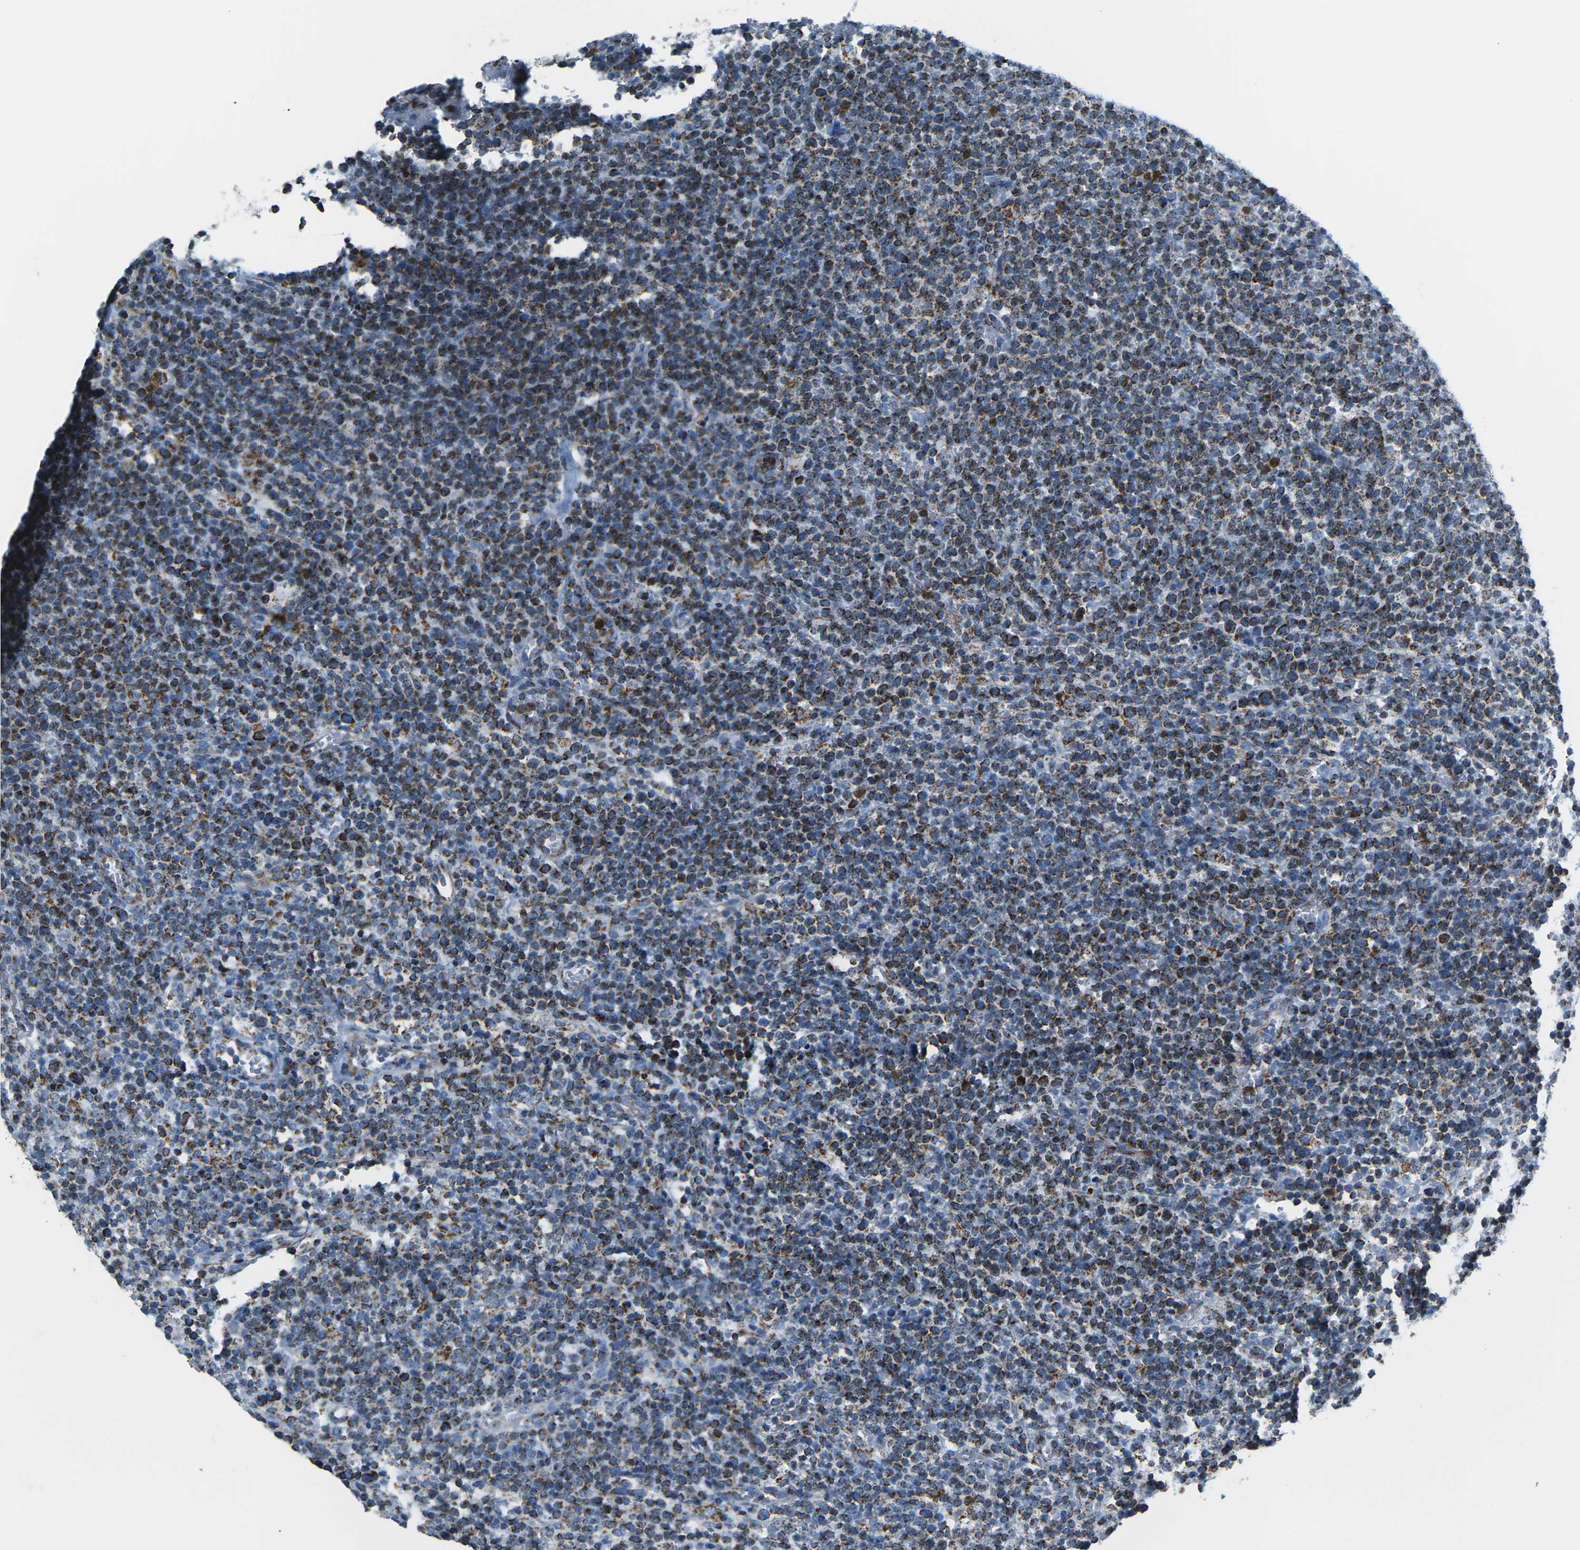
{"staining": {"intensity": "strong", "quantity": ">75%", "location": "cytoplasmic/membranous"}, "tissue": "lymphoma", "cell_type": "Tumor cells", "image_type": "cancer", "snomed": [{"axis": "morphology", "description": "Malignant lymphoma, non-Hodgkin's type, High grade"}, {"axis": "topography", "description": "Lymph node"}], "caption": "The immunohistochemical stain shows strong cytoplasmic/membranous positivity in tumor cells of malignant lymphoma, non-Hodgkin's type (high-grade) tissue.", "gene": "COX6C", "patient": {"sex": "male", "age": 61}}